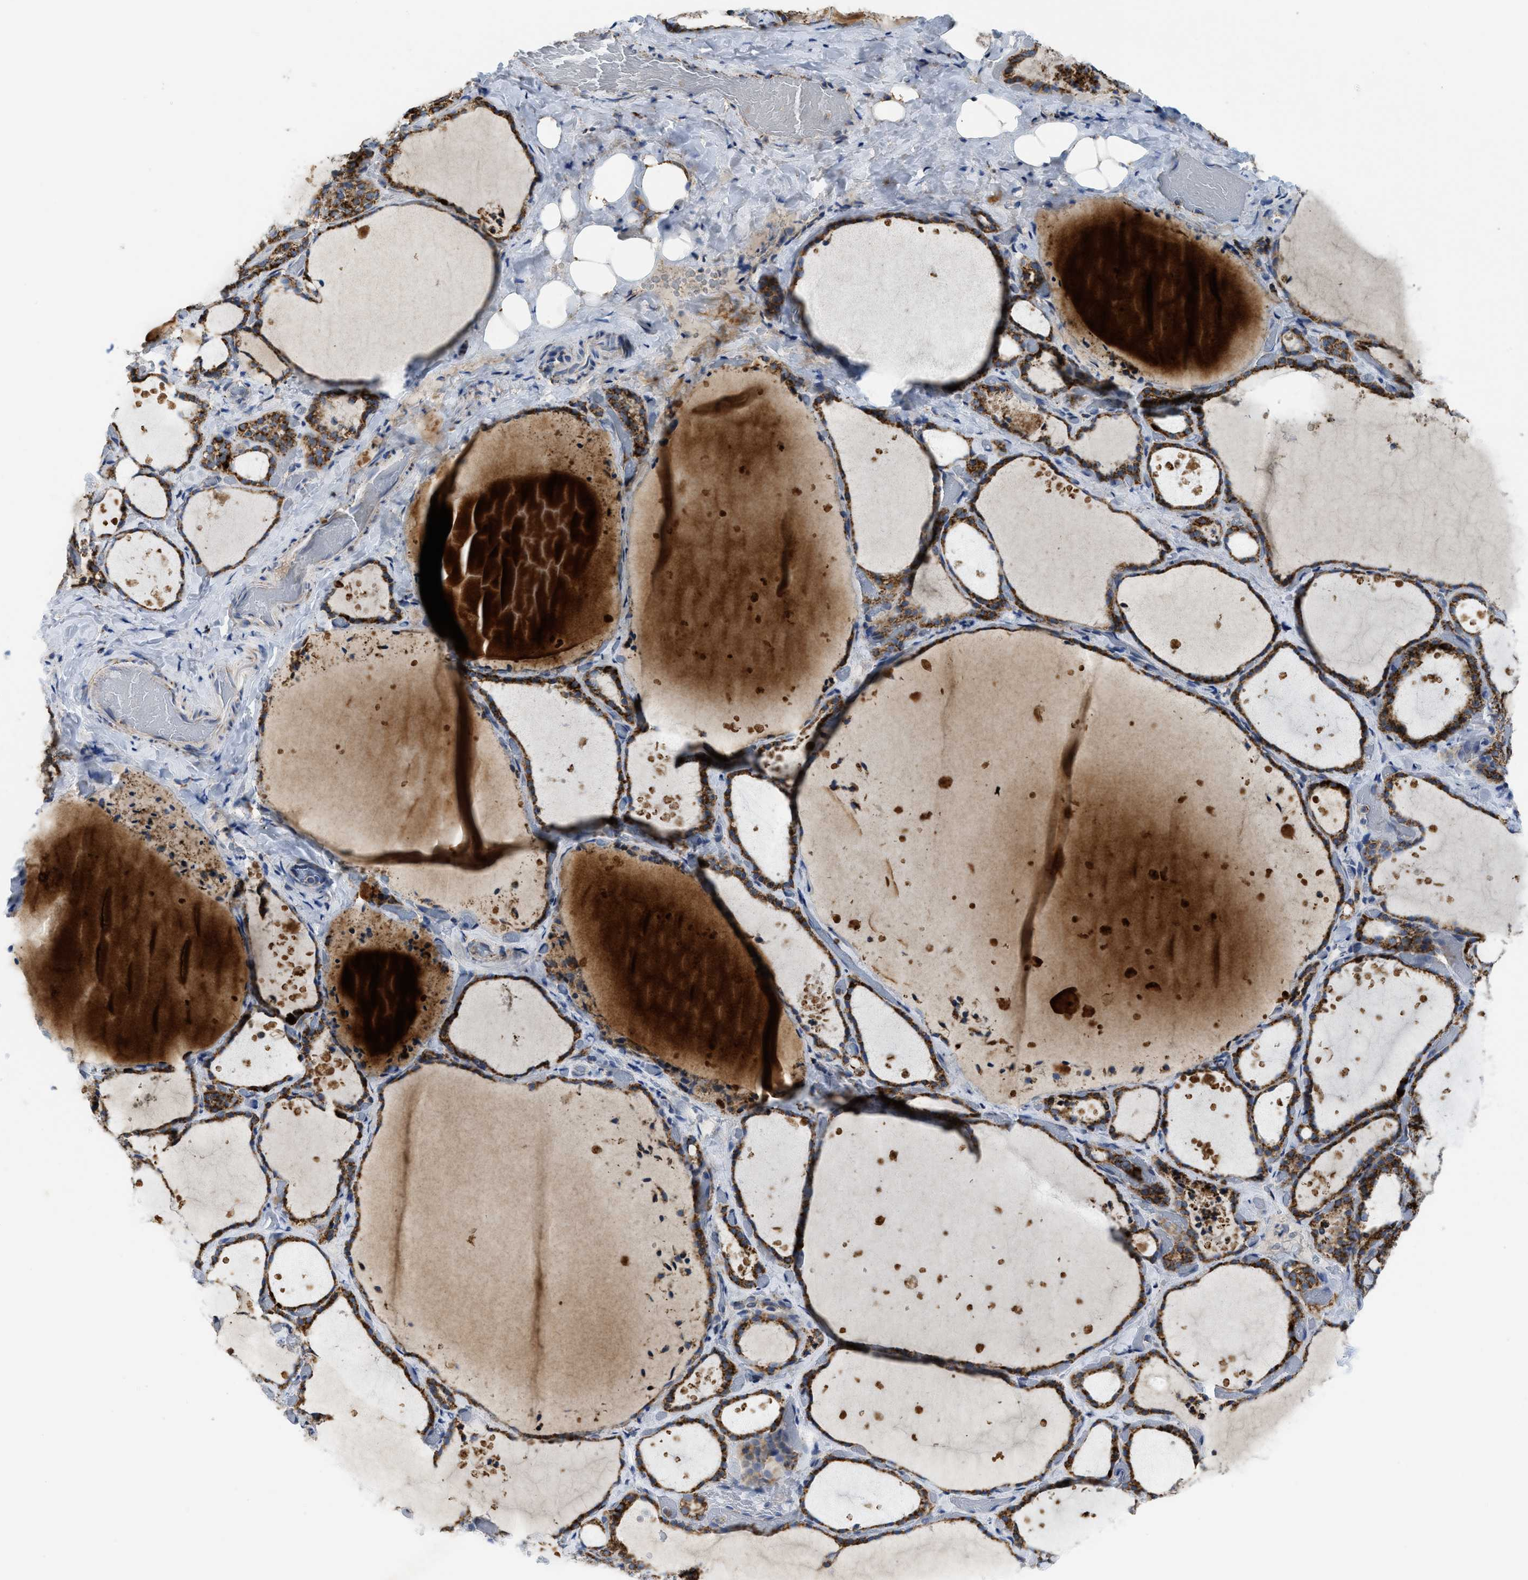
{"staining": {"intensity": "moderate", "quantity": ">75%", "location": "cytoplasmic/membranous"}, "tissue": "thyroid gland", "cell_type": "Glandular cells", "image_type": "normal", "snomed": [{"axis": "morphology", "description": "Normal tissue, NOS"}, {"axis": "topography", "description": "Thyroid gland"}], "caption": "A brown stain highlights moderate cytoplasmic/membranous expression of a protein in glandular cells of benign human thyroid gland.", "gene": "GATD3", "patient": {"sex": "female", "age": 44}}